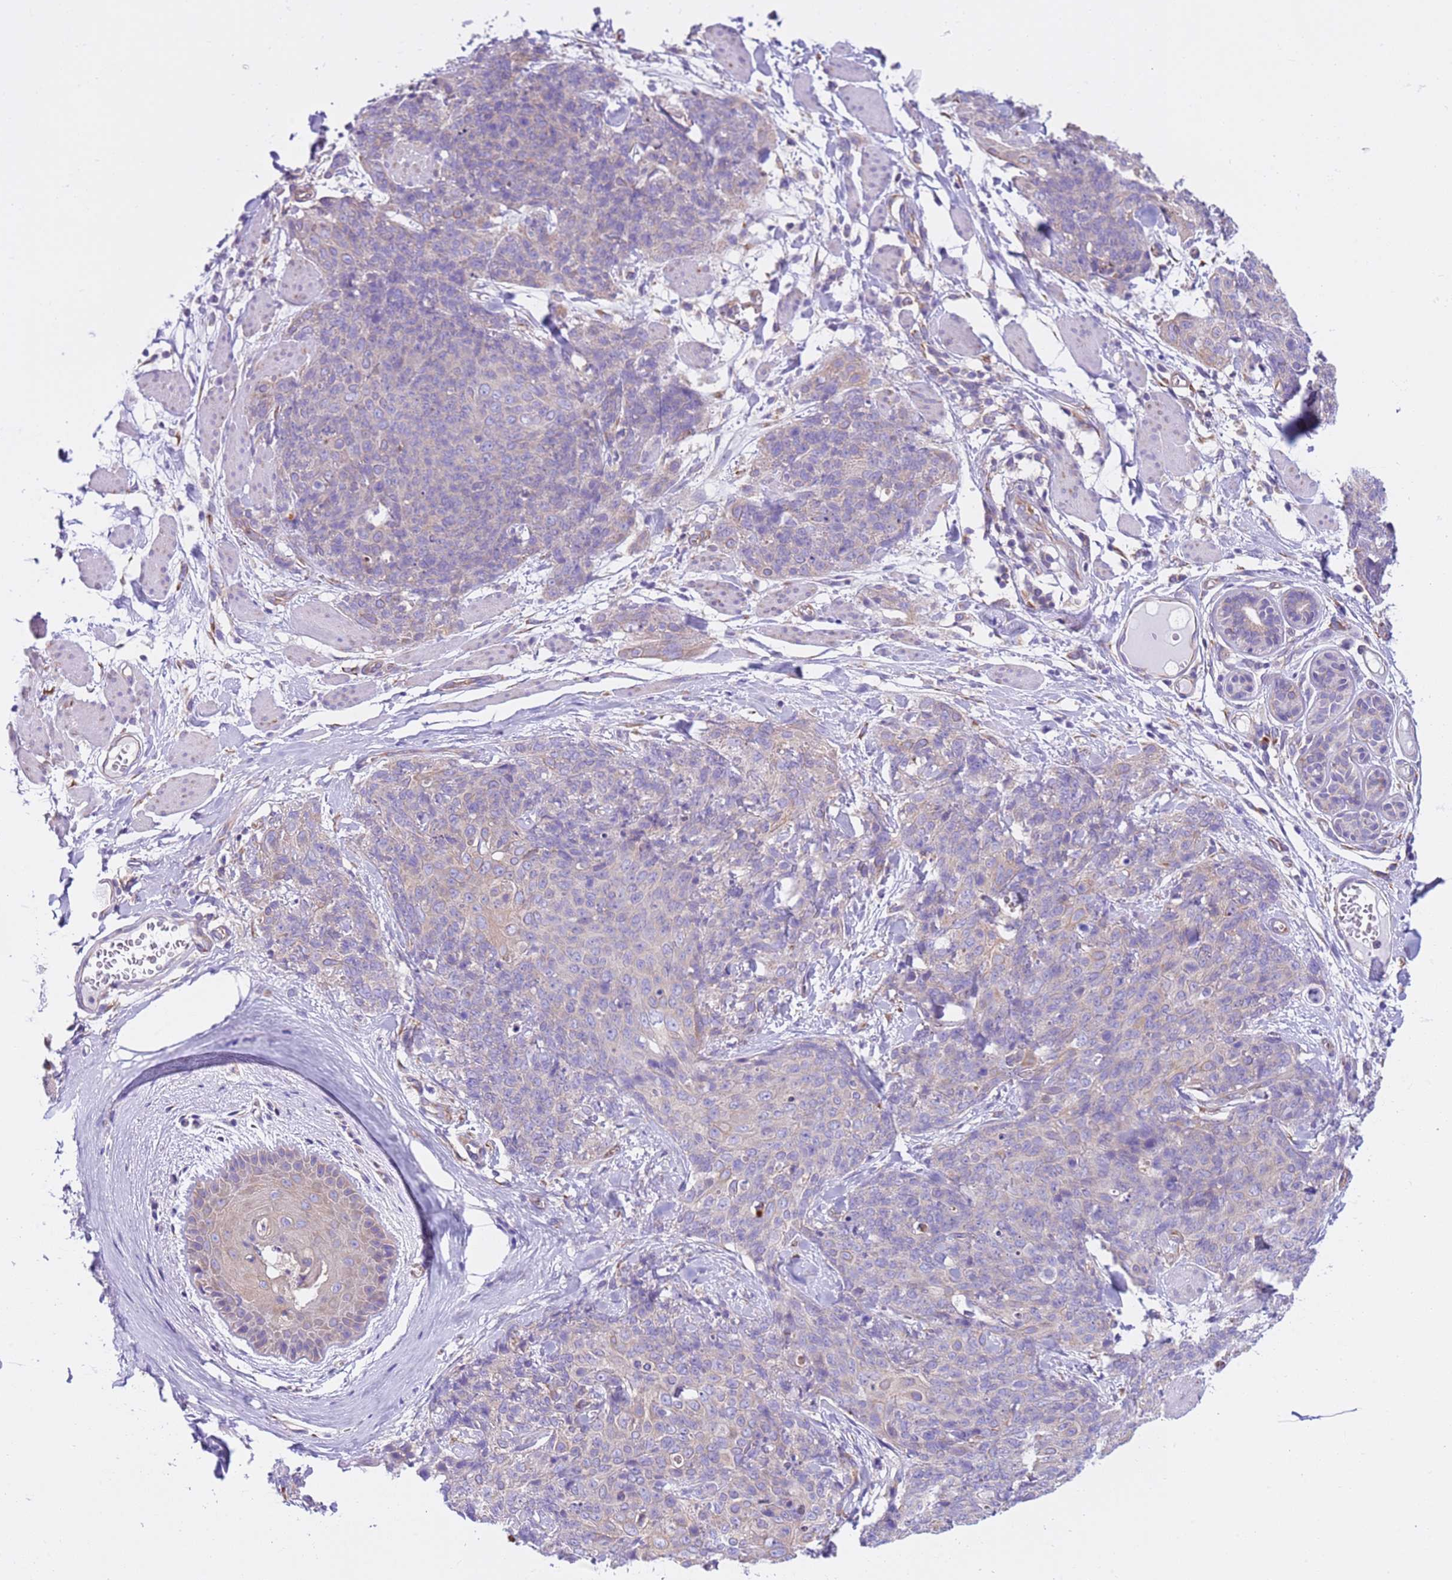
{"staining": {"intensity": "negative", "quantity": "none", "location": "none"}, "tissue": "skin cancer", "cell_type": "Tumor cells", "image_type": "cancer", "snomed": [{"axis": "morphology", "description": "Squamous cell carcinoma, NOS"}, {"axis": "topography", "description": "Skin"}, {"axis": "topography", "description": "Vulva"}], "caption": "A high-resolution photomicrograph shows IHC staining of skin squamous cell carcinoma, which reveals no significant staining in tumor cells.", "gene": "VARS1", "patient": {"sex": "female", "age": 85}}